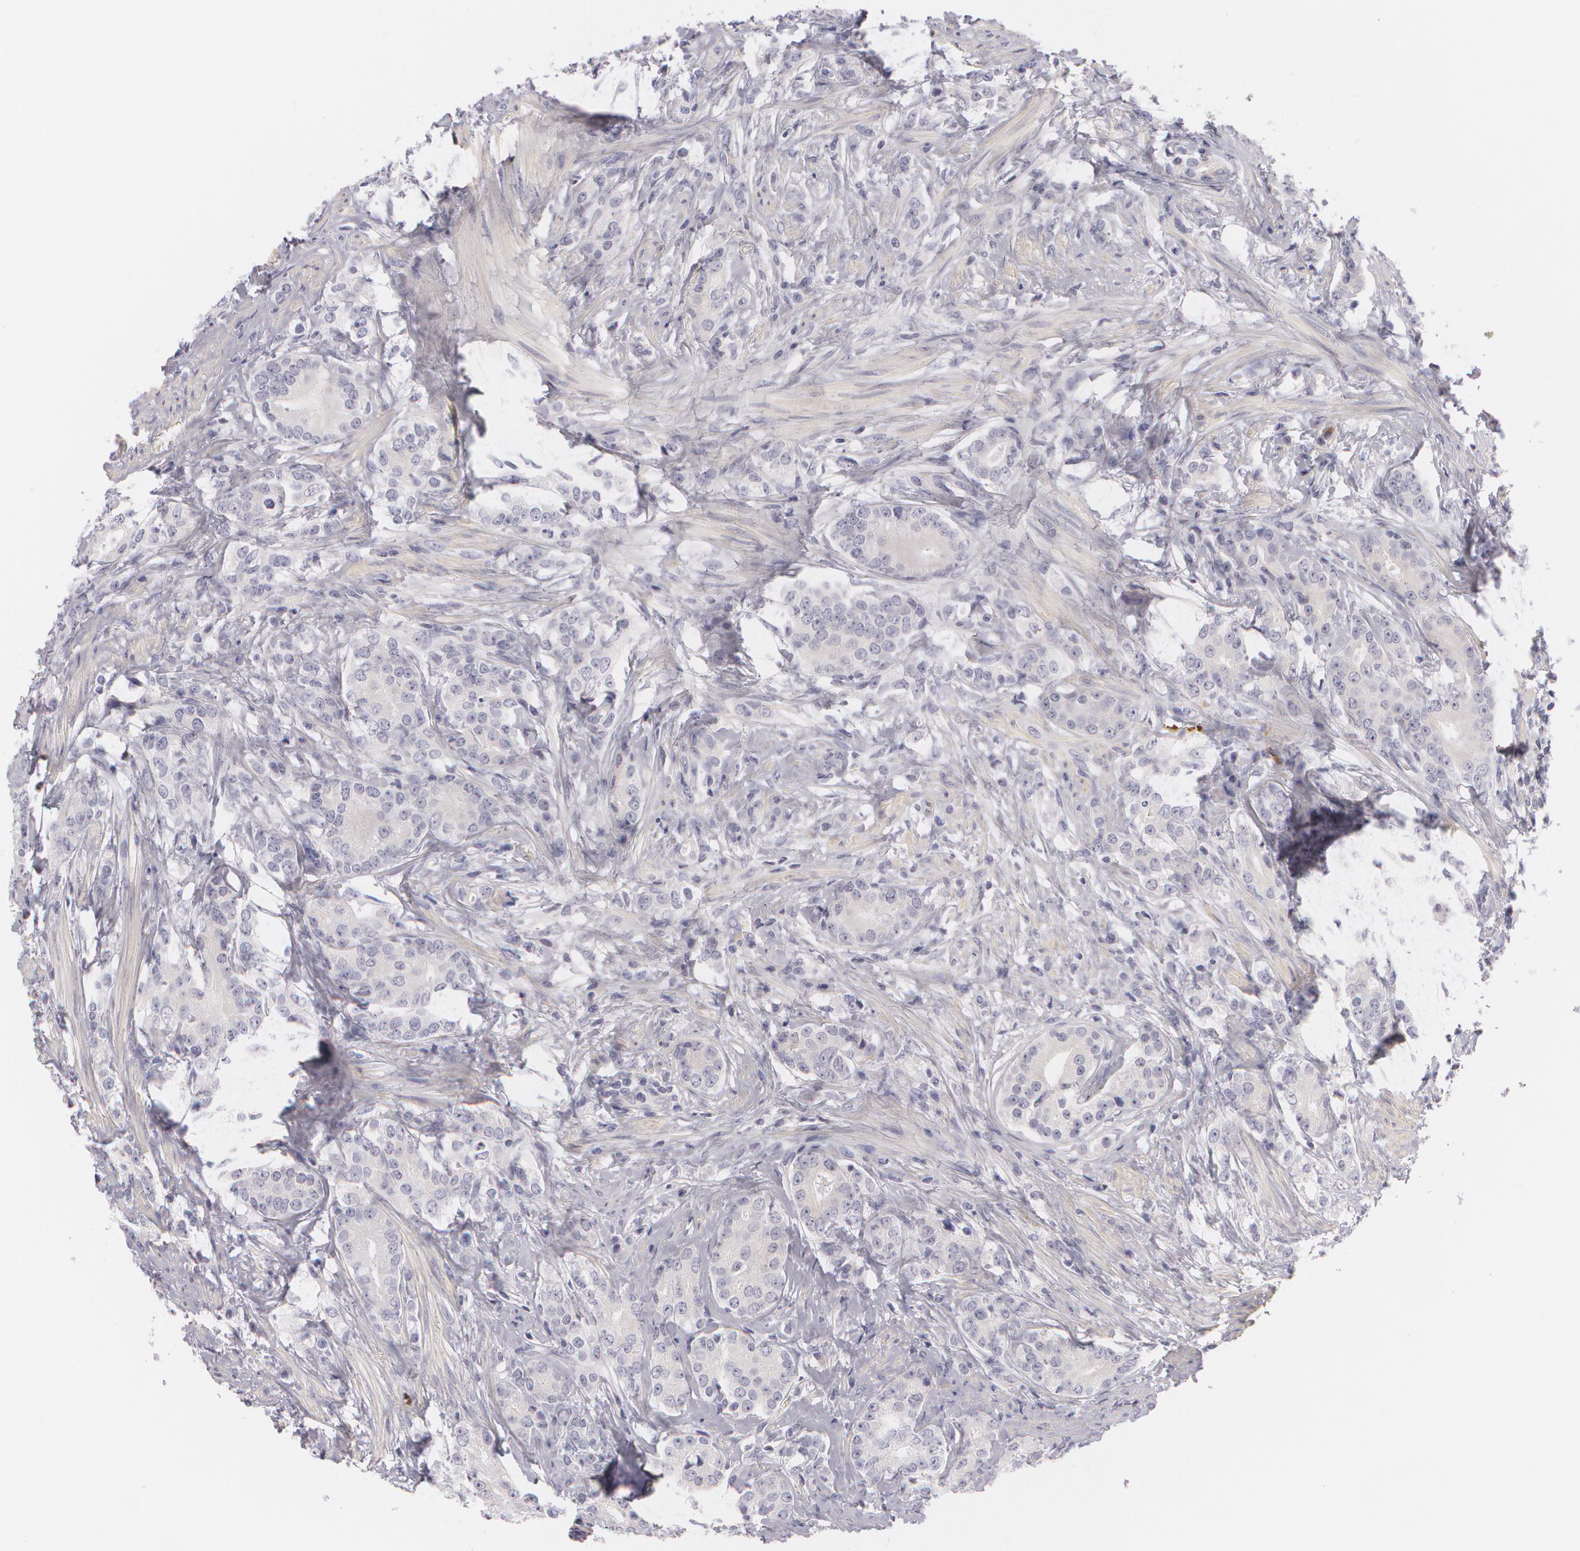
{"staining": {"intensity": "negative", "quantity": "none", "location": "none"}, "tissue": "prostate cancer", "cell_type": "Tumor cells", "image_type": "cancer", "snomed": [{"axis": "morphology", "description": "Adenocarcinoma, Medium grade"}, {"axis": "topography", "description": "Prostate"}], "caption": "Tumor cells are negative for brown protein staining in medium-grade adenocarcinoma (prostate).", "gene": "FAM181A", "patient": {"sex": "male", "age": 59}}